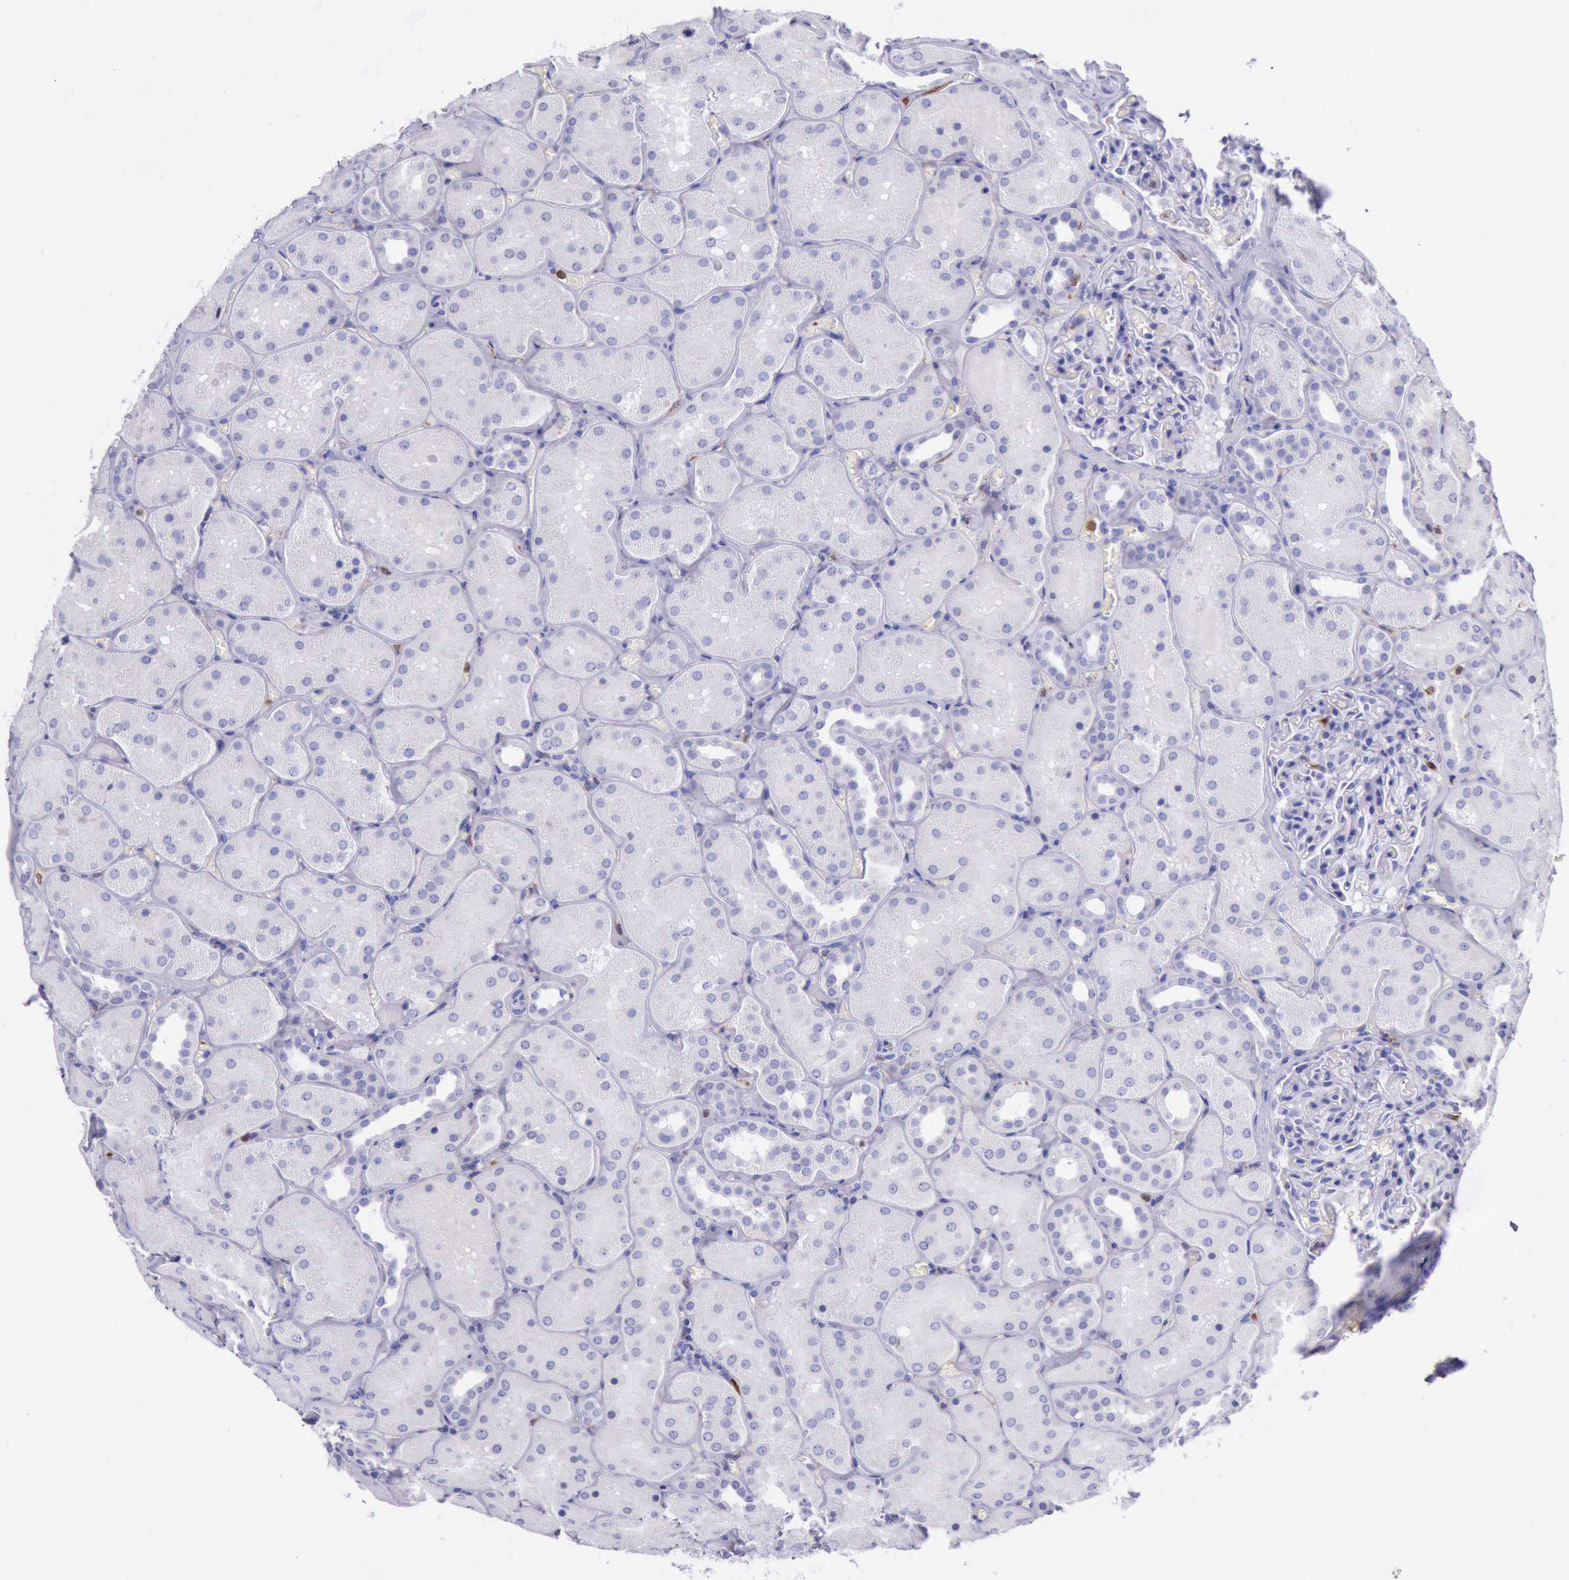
{"staining": {"intensity": "negative", "quantity": "none", "location": "none"}, "tissue": "kidney", "cell_type": "Cells in glomeruli", "image_type": "normal", "snomed": [{"axis": "morphology", "description": "Normal tissue, NOS"}, {"axis": "topography", "description": "Kidney"}], "caption": "Cells in glomeruli show no significant positivity in benign kidney.", "gene": "BTK", "patient": {"sex": "male", "age": 28}}